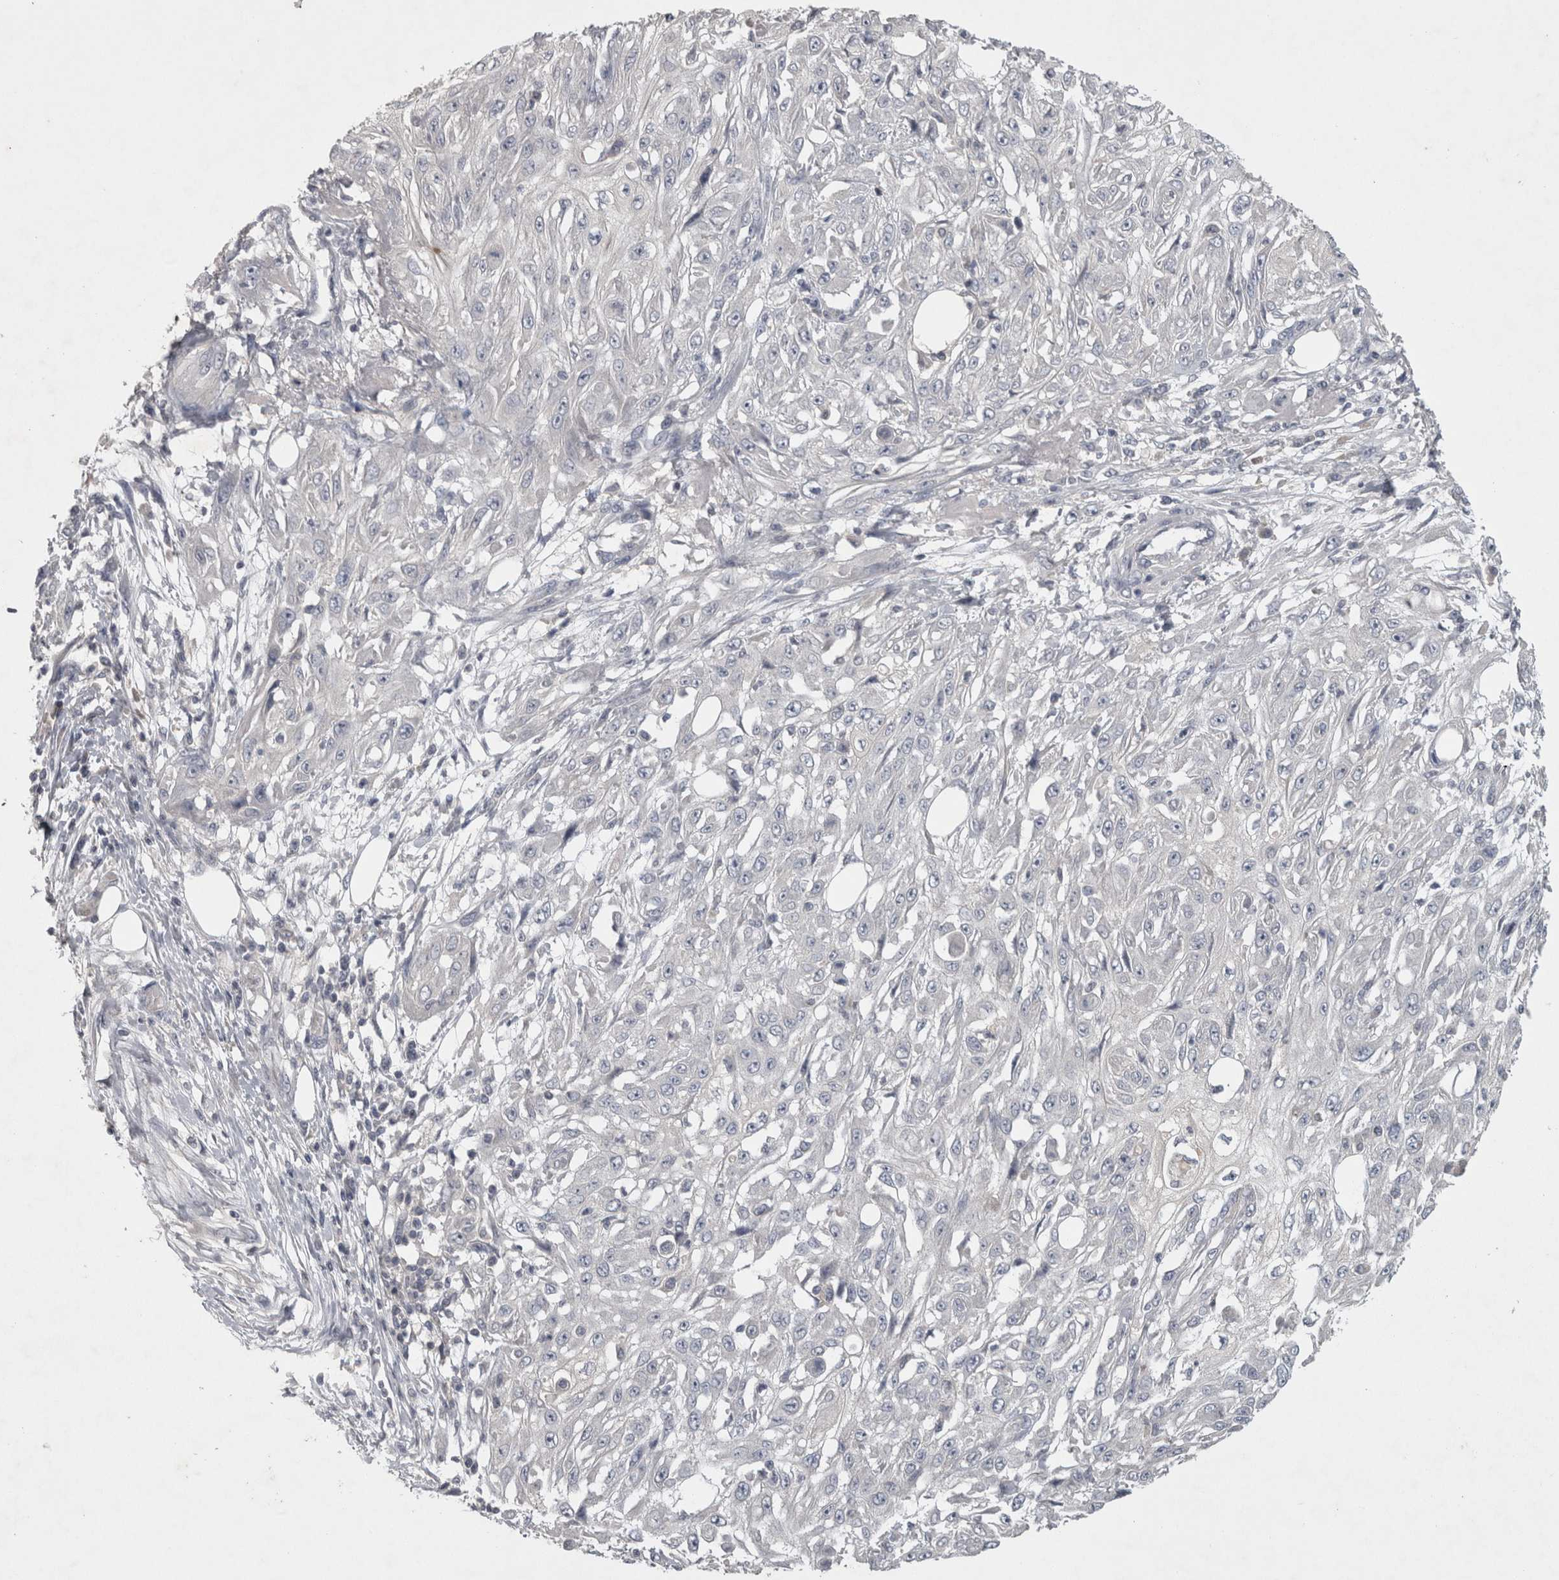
{"staining": {"intensity": "negative", "quantity": "none", "location": "none"}, "tissue": "skin cancer", "cell_type": "Tumor cells", "image_type": "cancer", "snomed": [{"axis": "morphology", "description": "Squamous cell carcinoma, NOS"}, {"axis": "morphology", "description": "Squamous cell carcinoma, metastatic, NOS"}, {"axis": "topography", "description": "Skin"}, {"axis": "topography", "description": "Lymph node"}], "caption": "Tumor cells are negative for brown protein staining in skin cancer.", "gene": "ENPP7", "patient": {"sex": "male", "age": 75}}